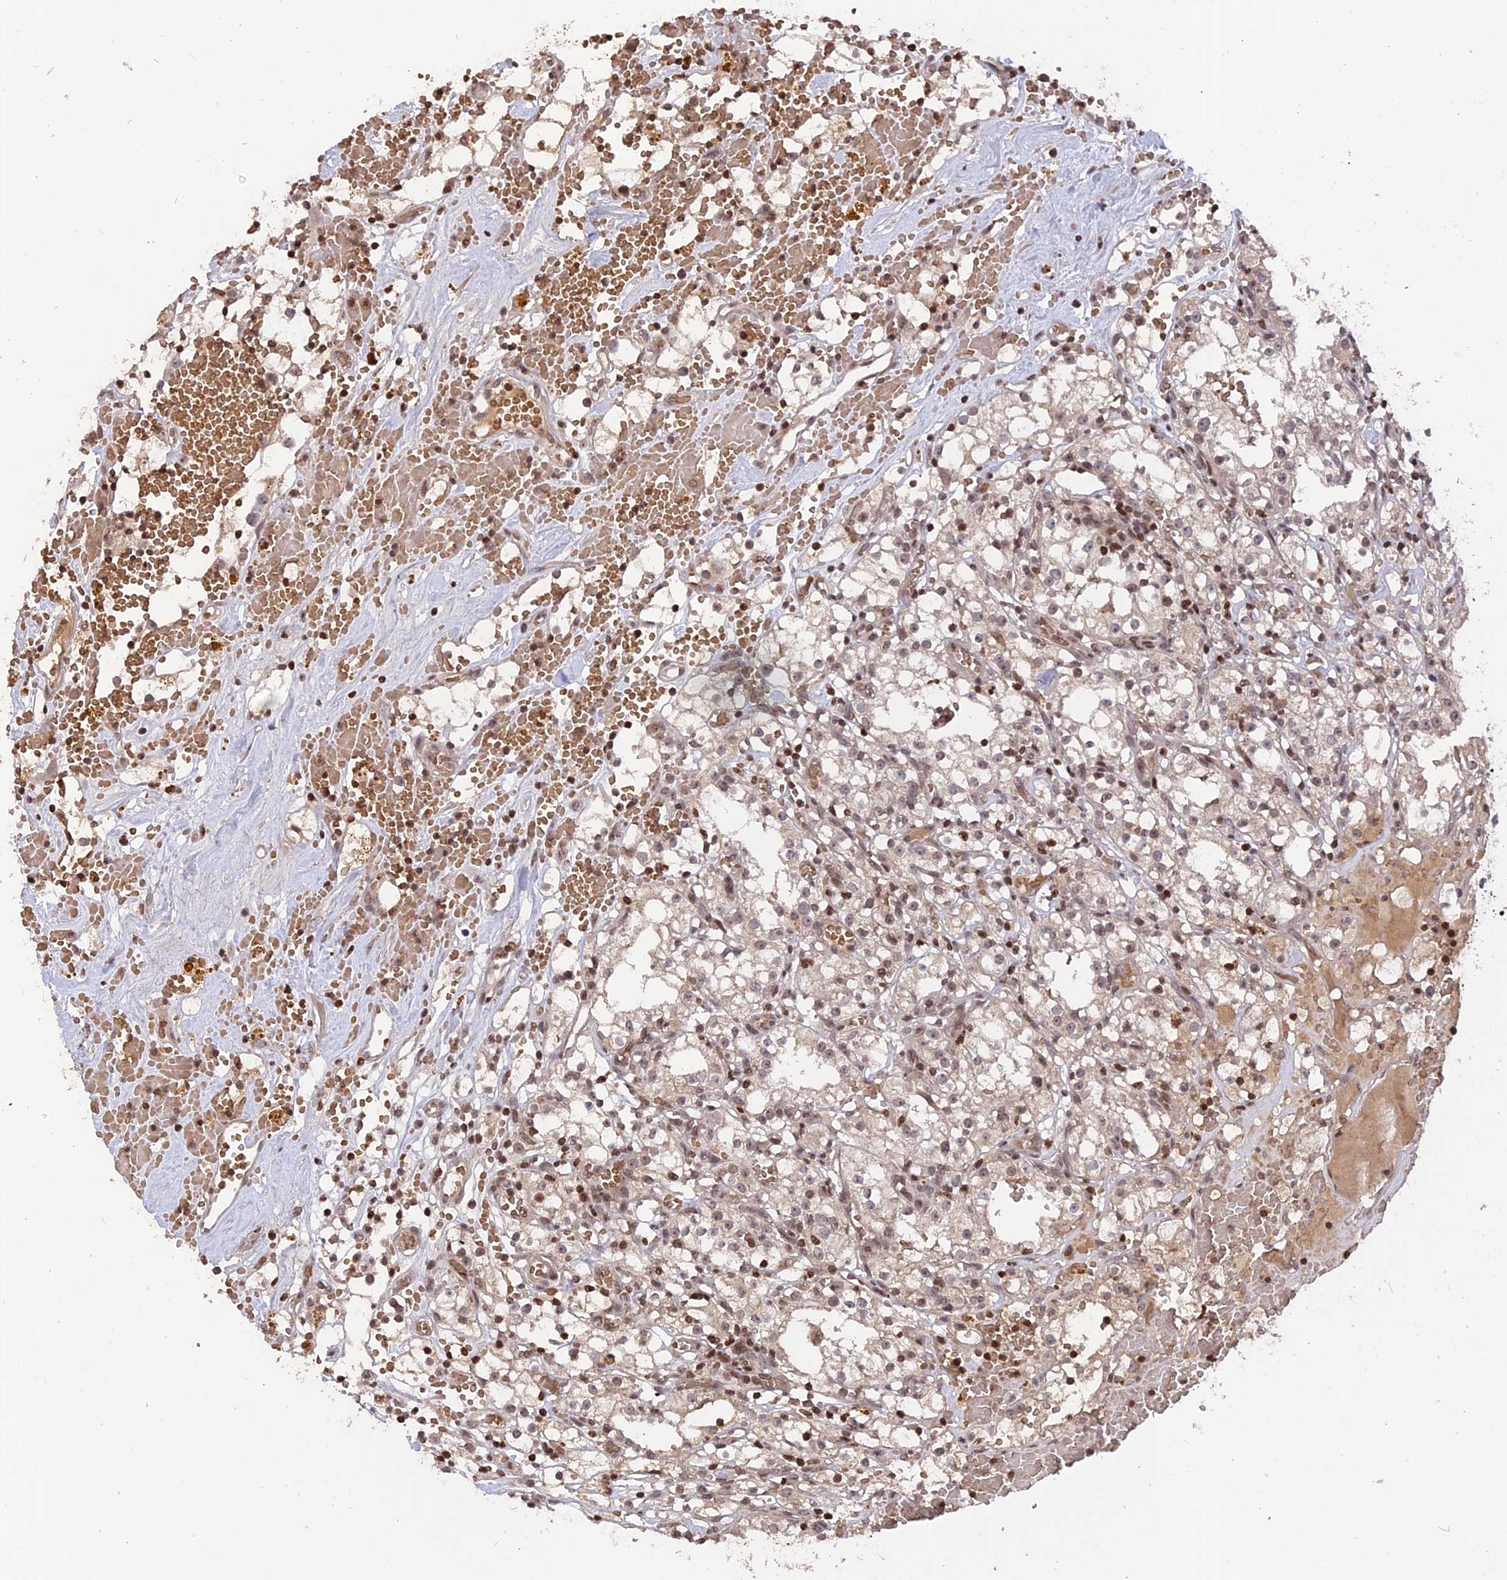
{"staining": {"intensity": "weak", "quantity": "25%-75%", "location": "nuclear"}, "tissue": "renal cancer", "cell_type": "Tumor cells", "image_type": "cancer", "snomed": [{"axis": "morphology", "description": "Adenocarcinoma, NOS"}, {"axis": "topography", "description": "Kidney"}], "caption": "Protein expression analysis of human renal adenocarcinoma reveals weak nuclear expression in about 25%-75% of tumor cells.", "gene": "NR1H3", "patient": {"sex": "male", "age": 56}}